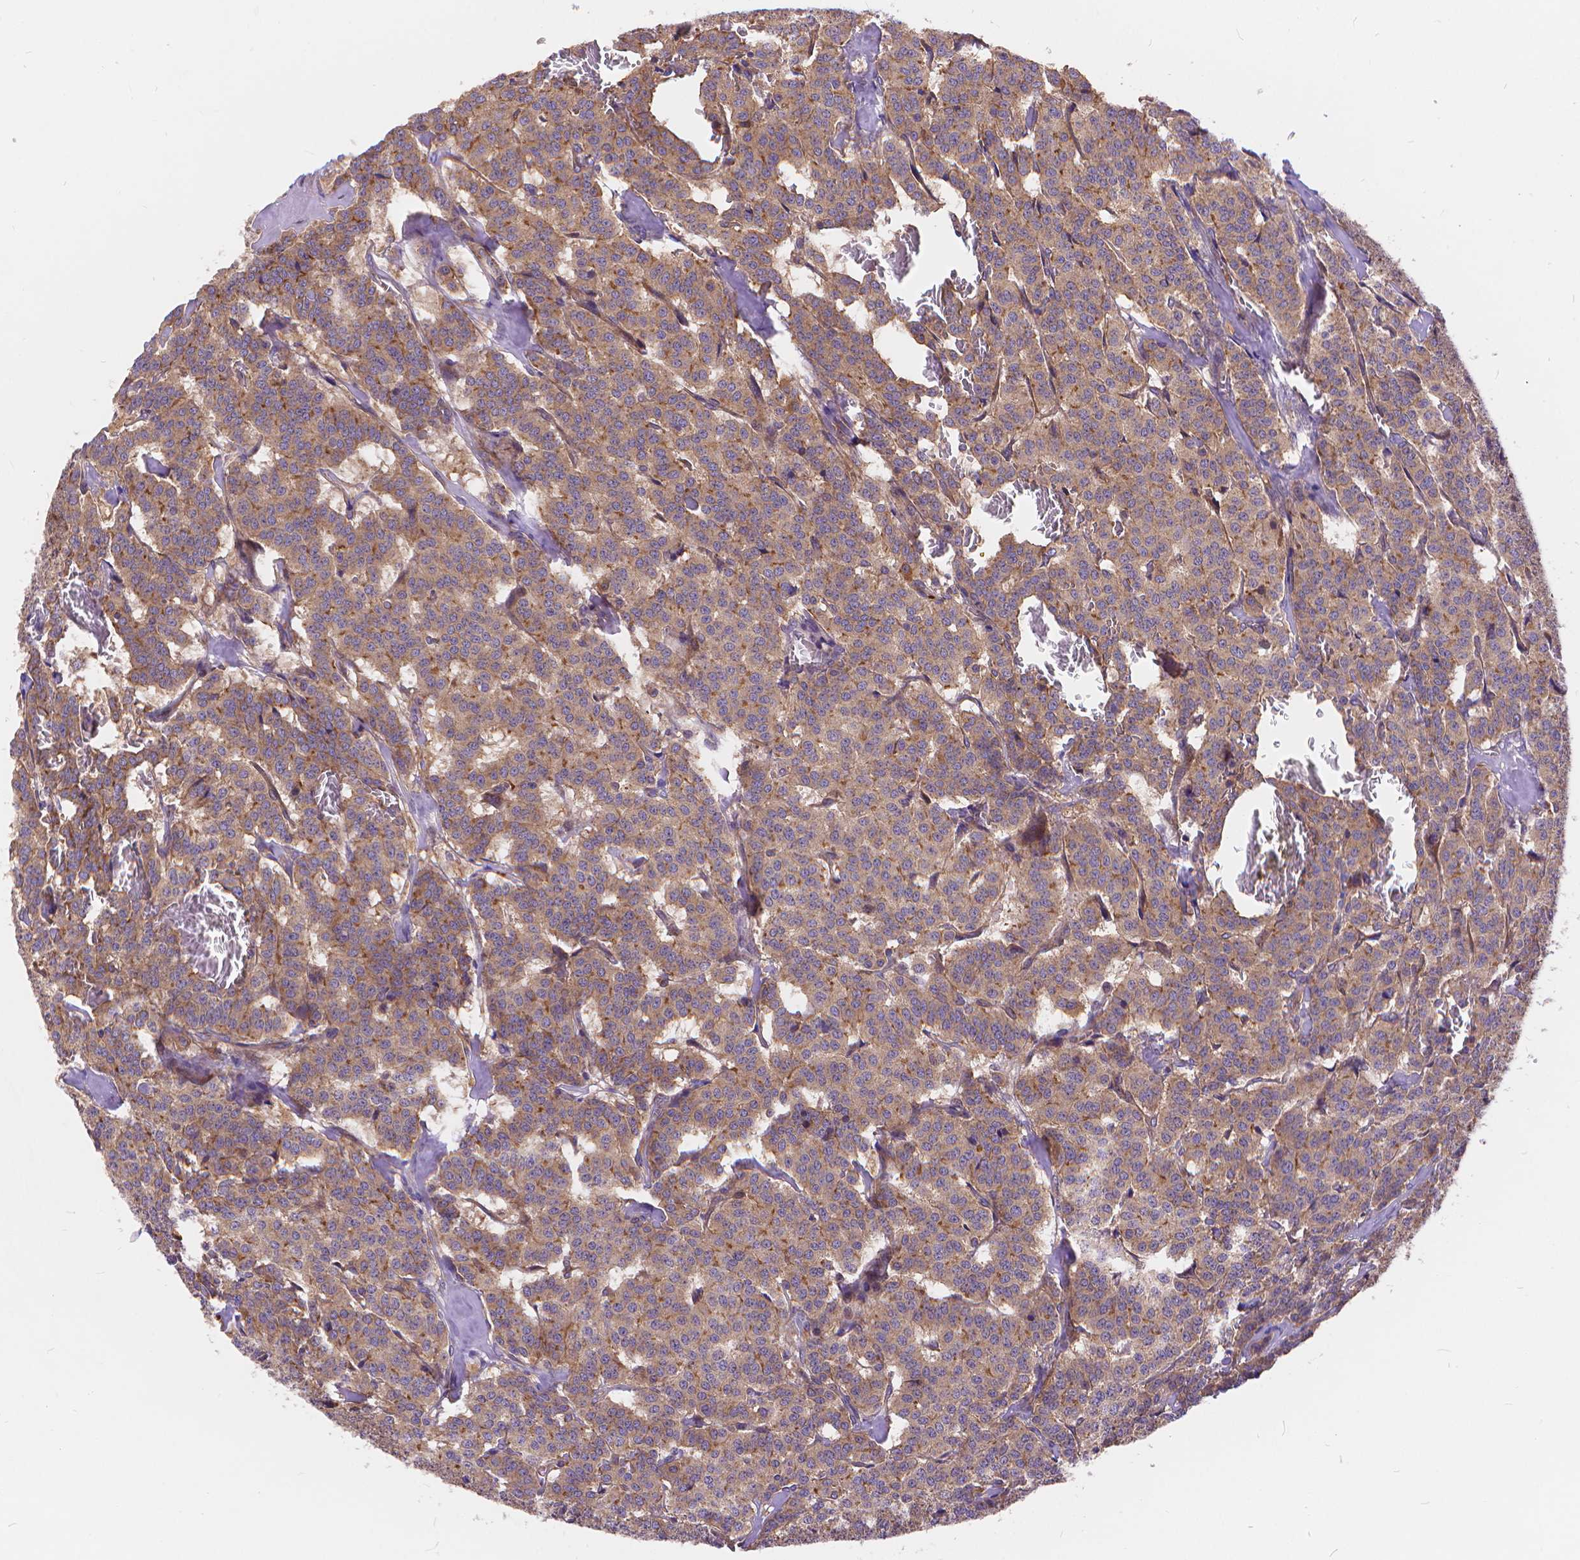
{"staining": {"intensity": "moderate", "quantity": "<25%", "location": "cytoplasmic/membranous"}, "tissue": "carcinoid", "cell_type": "Tumor cells", "image_type": "cancer", "snomed": [{"axis": "morphology", "description": "Normal tissue, NOS"}, {"axis": "morphology", "description": "Carcinoid, malignant, NOS"}, {"axis": "topography", "description": "Lung"}], "caption": "A photomicrograph showing moderate cytoplasmic/membranous staining in approximately <25% of tumor cells in carcinoid (malignant), as visualized by brown immunohistochemical staining.", "gene": "ARAP1", "patient": {"sex": "female", "age": 46}}